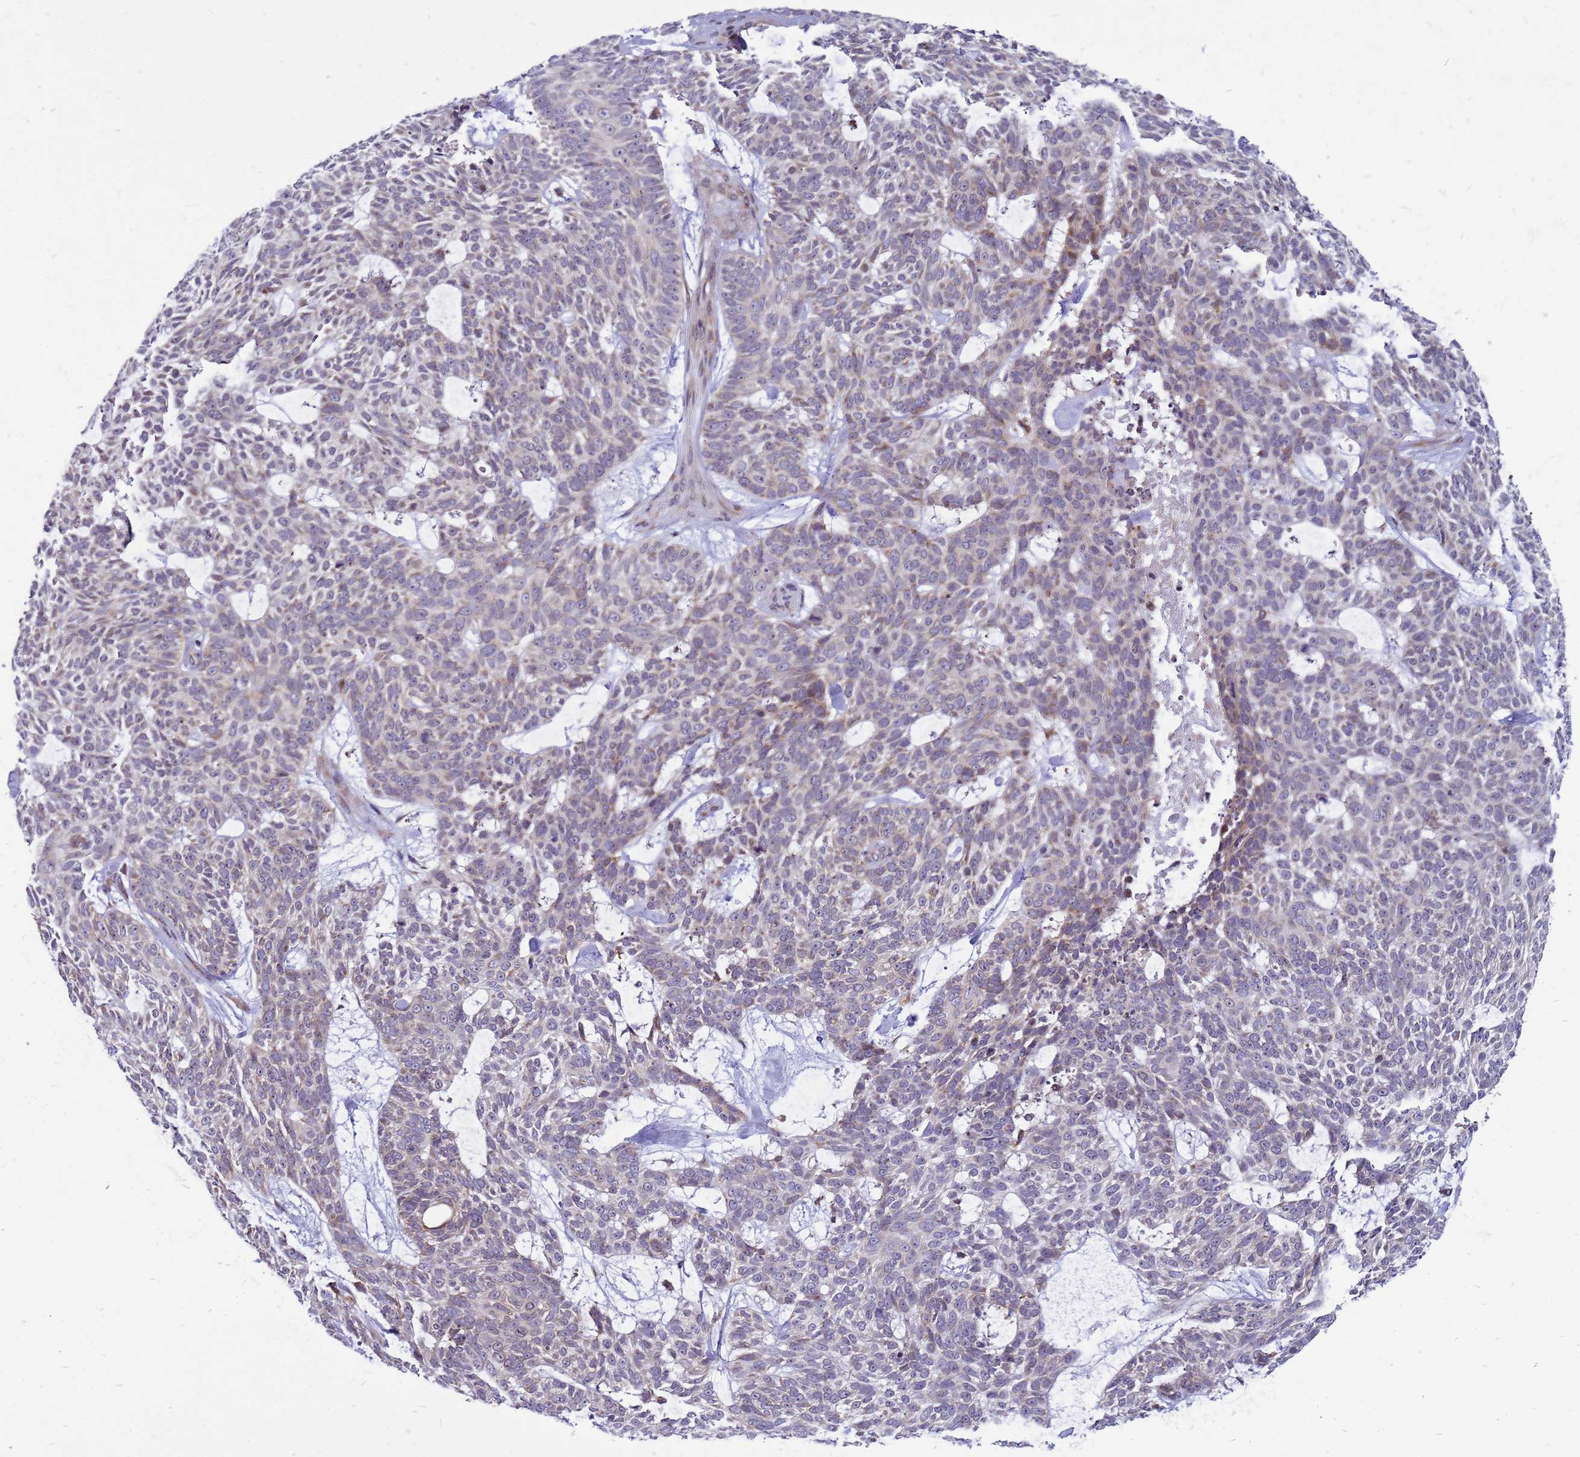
{"staining": {"intensity": "weak", "quantity": "<25%", "location": "cytoplasmic/membranous"}, "tissue": "skin cancer", "cell_type": "Tumor cells", "image_type": "cancer", "snomed": [{"axis": "morphology", "description": "Basal cell carcinoma"}, {"axis": "topography", "description": "Skin"}], "caption": "There is no significant staining in tumor cells of skin basal cell carcinoma.", "gene": "C12orf43", "patient": {"sex": "male", "age": 75}}